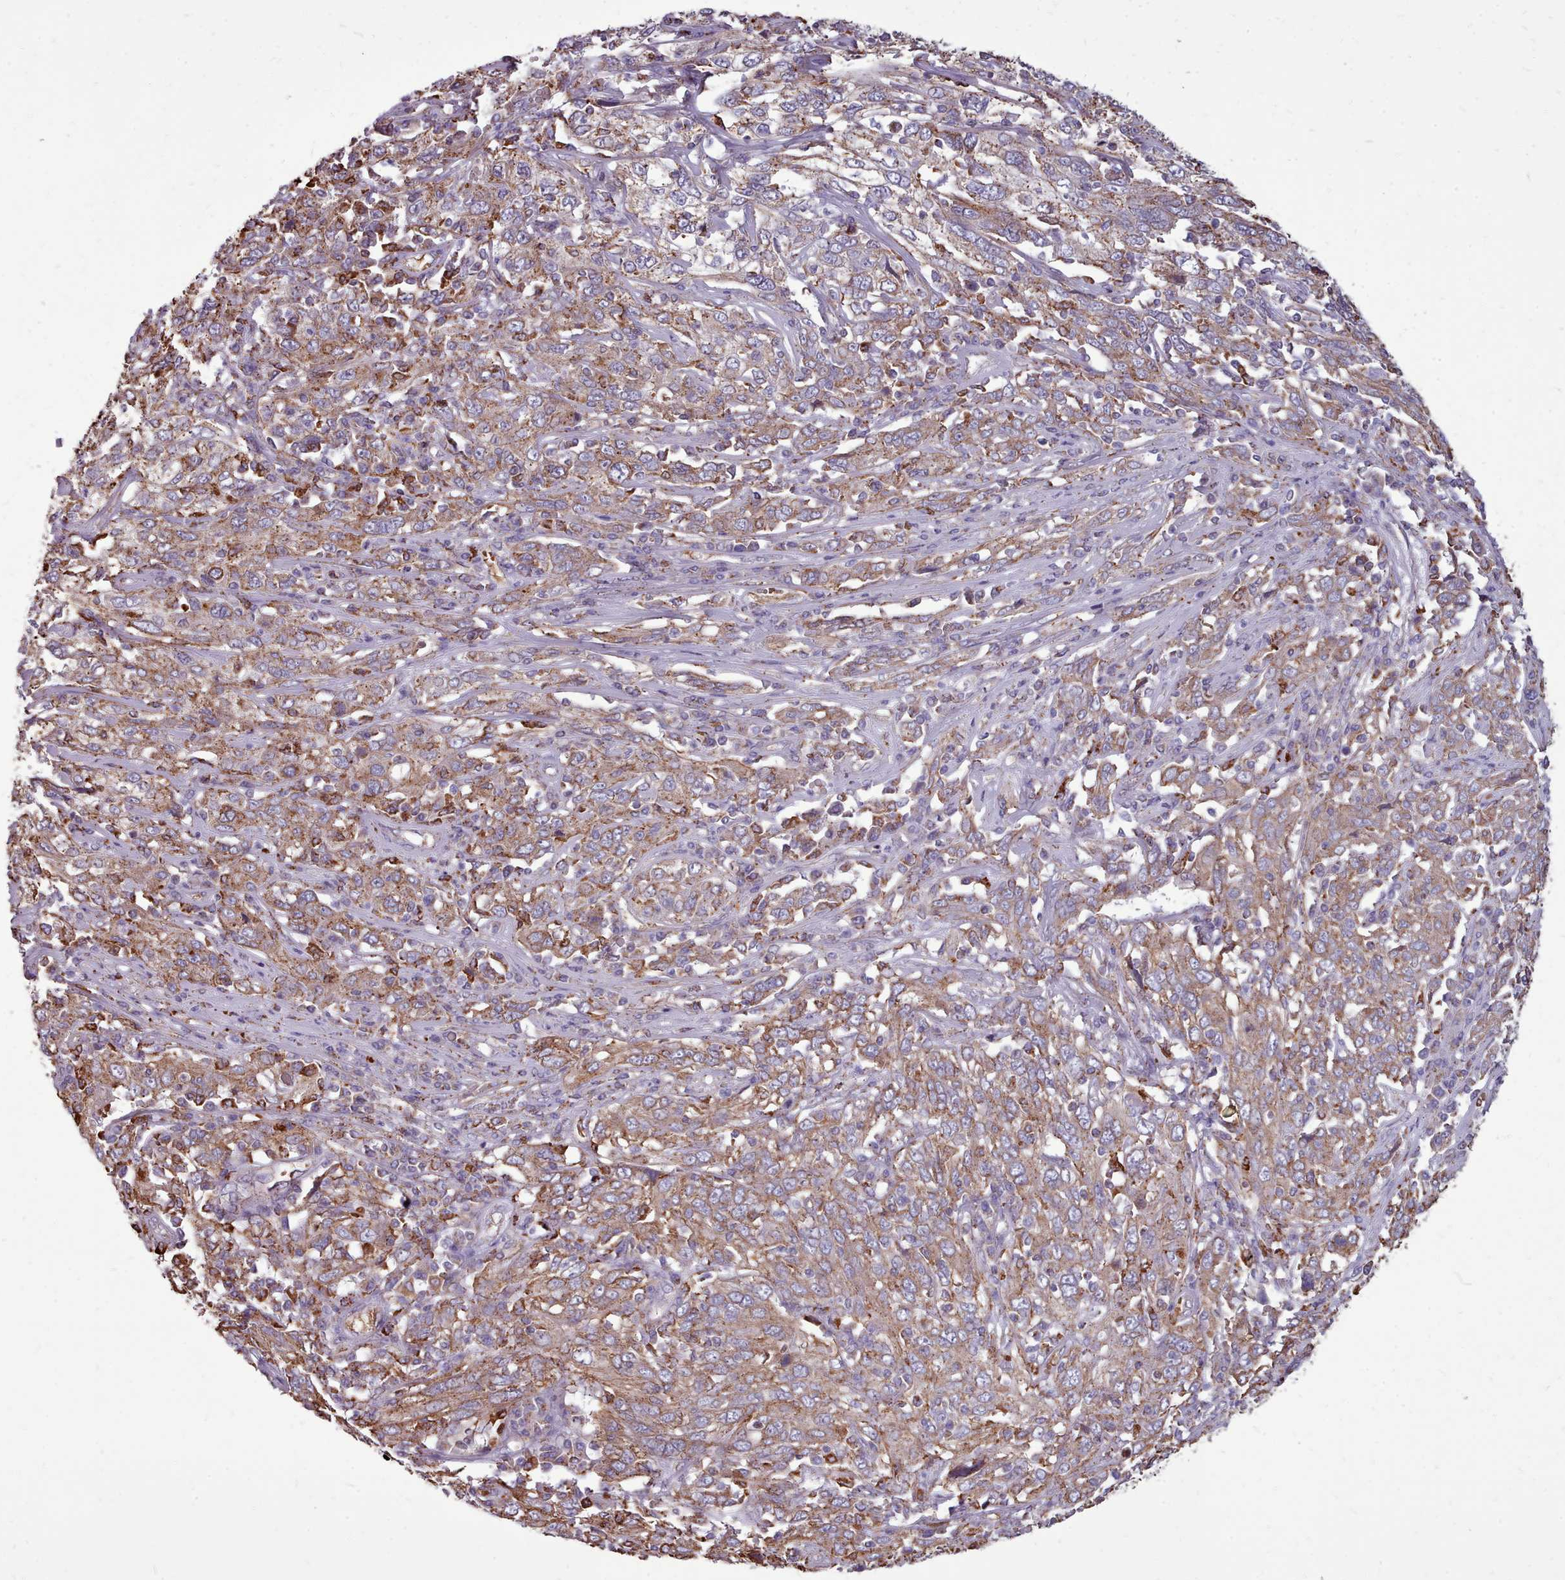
{"staining": {"intensity": "moderate", "quantity": ">75%", "location": "cytoplasmic/membranous"}, "tissue": "cervical cancer", "cell_type": "Tumor cells", "image_type": "cancer", "snomed": [{"axis": "morphology", "description": "Squamous cell carcinoma, NOS"}, {"axis": "topography", "description": "Cervix"}], "caption": "The immunohistochemical stain shows moderate cytoplasmic/membranous positivity in tumor cells of cervical cancer tissue. (brown staining indicates protein expression, while blue staining denotes nuclei).", "gene": "PACSIN3", "patient": {"sex": "female", "age": 46}}